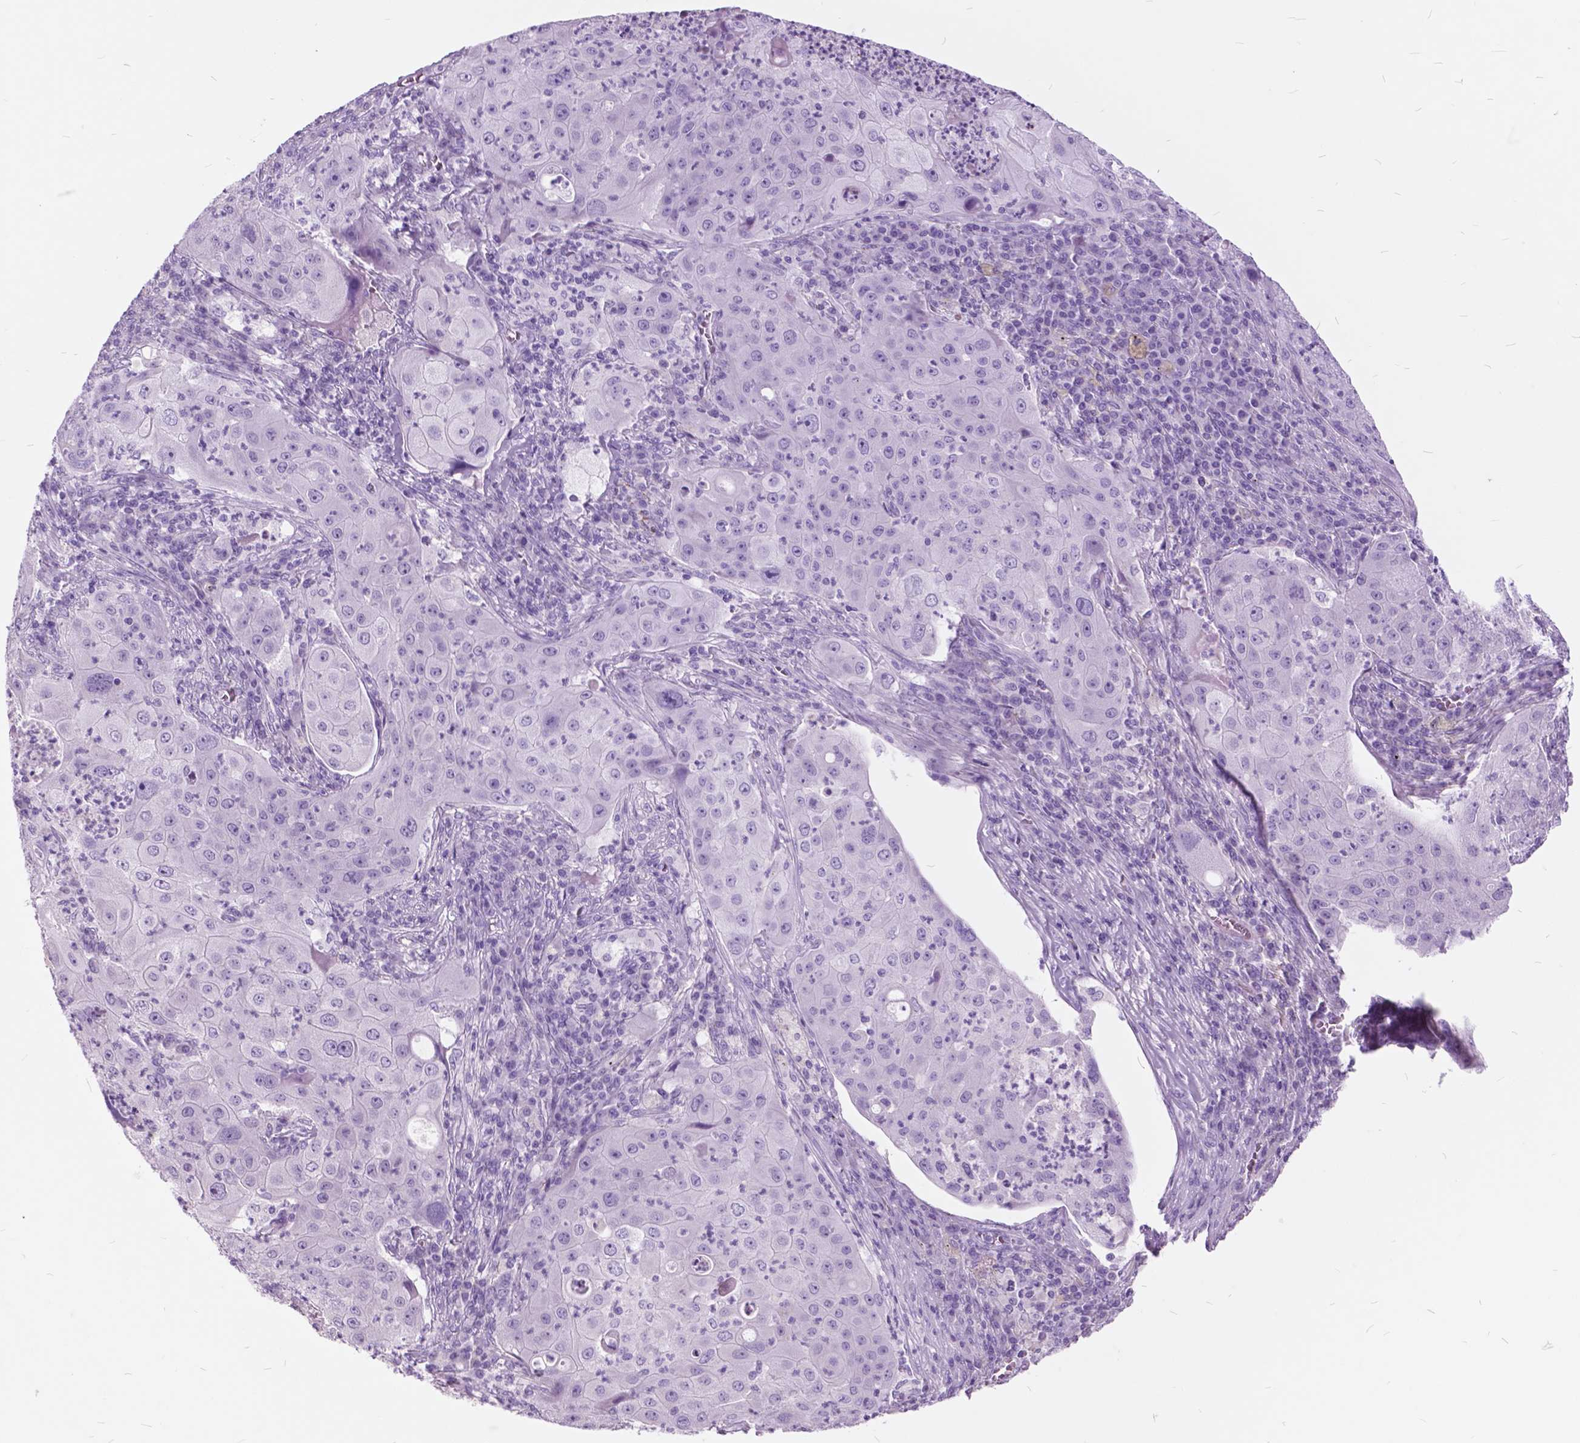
{"staining": {"intensity": "negative", "quantity": "none", "location": "none"}, "tissue": "lung cancer", "cell_type": "Tumor cells", "image_type": "cancer", "snomed": [{"axis": "morphology", "description": "Squamous cell carcinoma, NOS"}, {"axis": "topography", "description": "Lung"}], "caption": "Immunohistochemical staining of lung squamous cell carcinoma shows no significant expression in tumor cells.", "gene": "GDF9", "patient": {"sex": "female", "age": 59}}